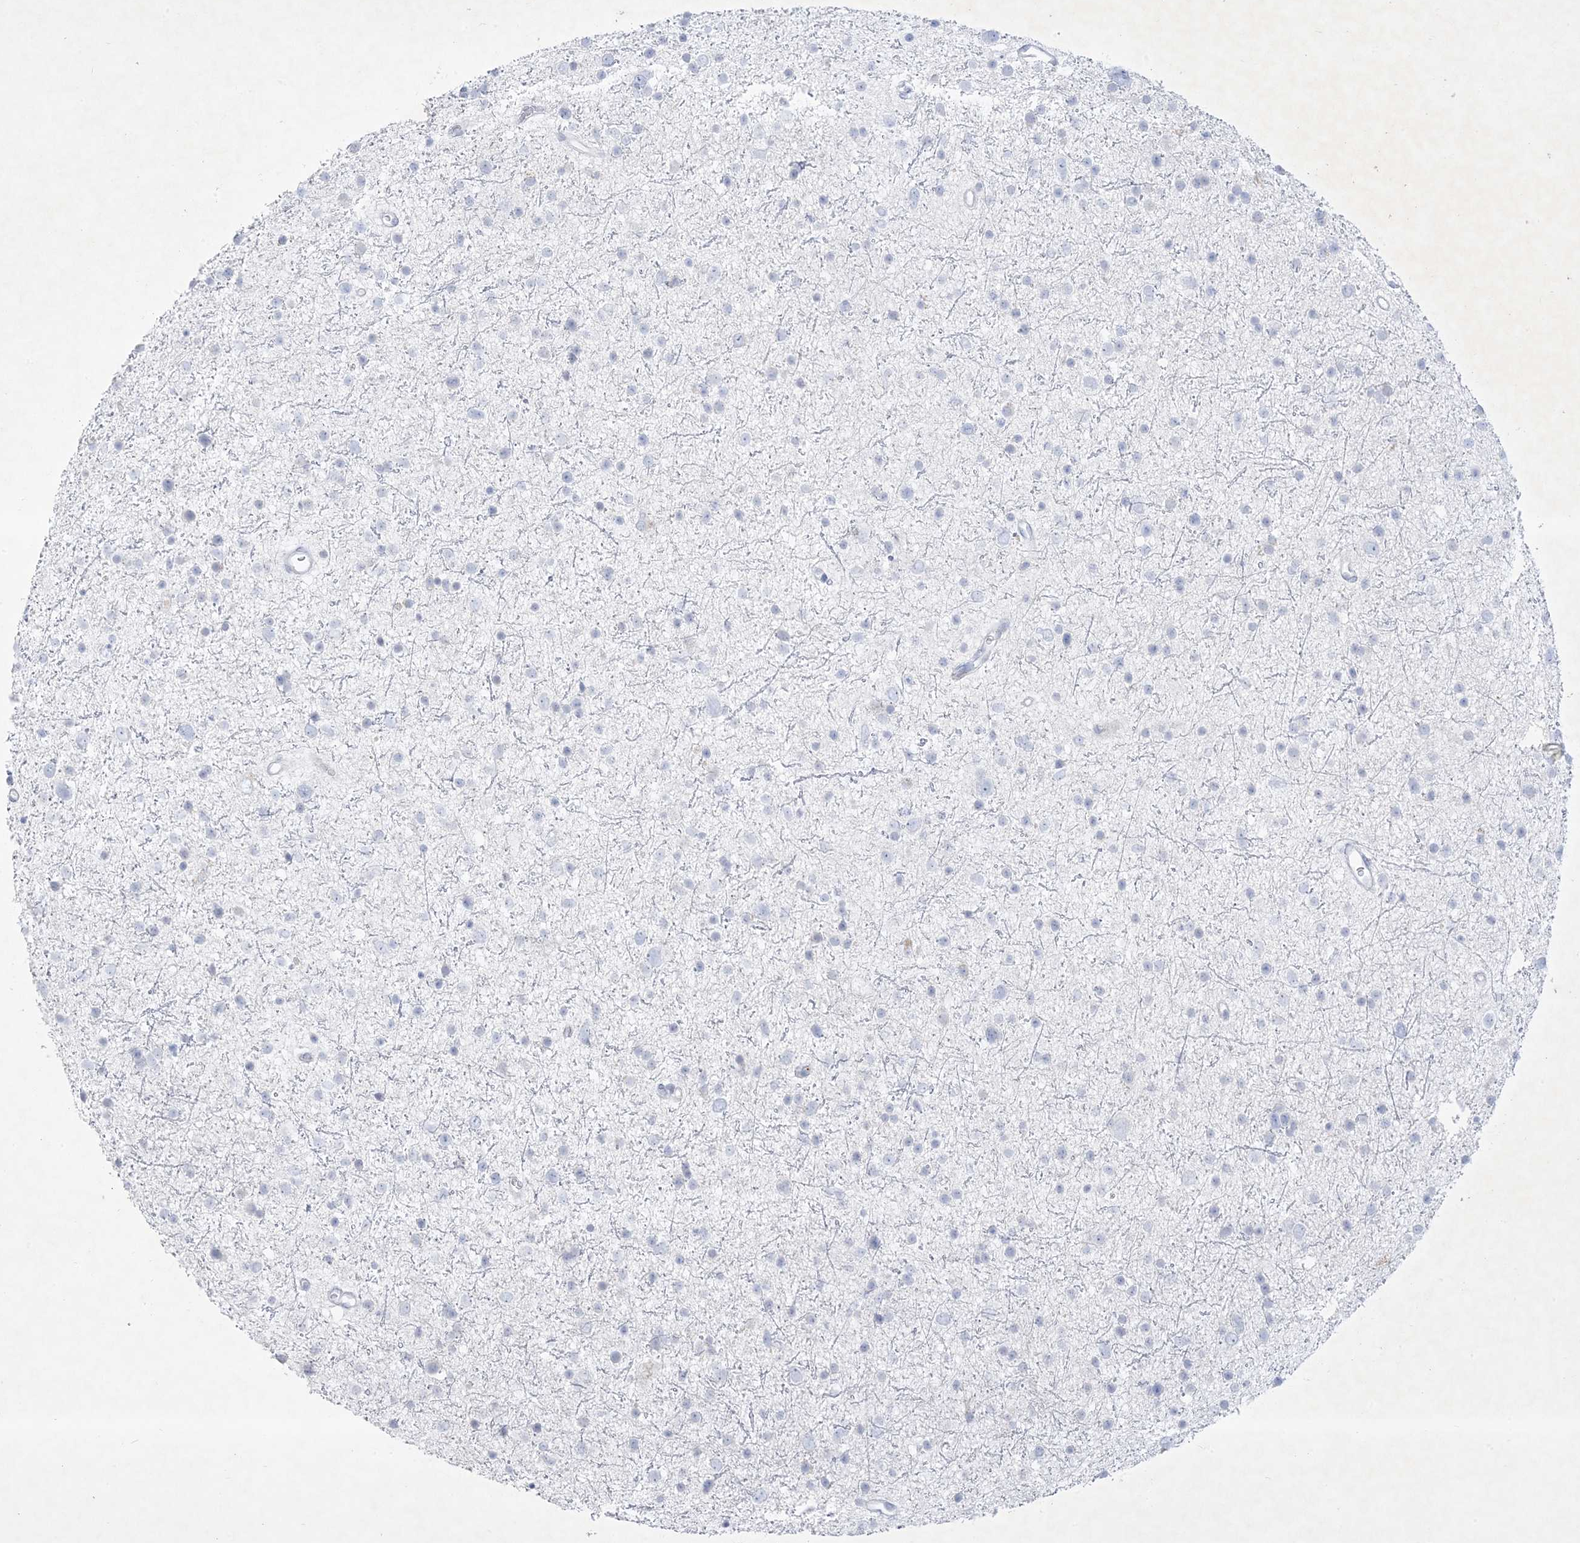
{"staining": {"intensity": "negative", "quantity": "none", "location": "none"}, "tissue": "glioma", "cell_type": "Tumor cells", "image_type": "cancer", "snomed": [{"axis": "morphology", "description": "Glioma, malignant, Low grade"}, {"axis": "topography", "description": "Brain"}], "caption": "Tumor cells show no significant expression in malignant low-grade glioma. (DAB (3,3'-diaminobenzidine) immunohistochemistry, high magnification).", "gene": "B3GNT7", "patient": {"sex": "female", "age": 37}}